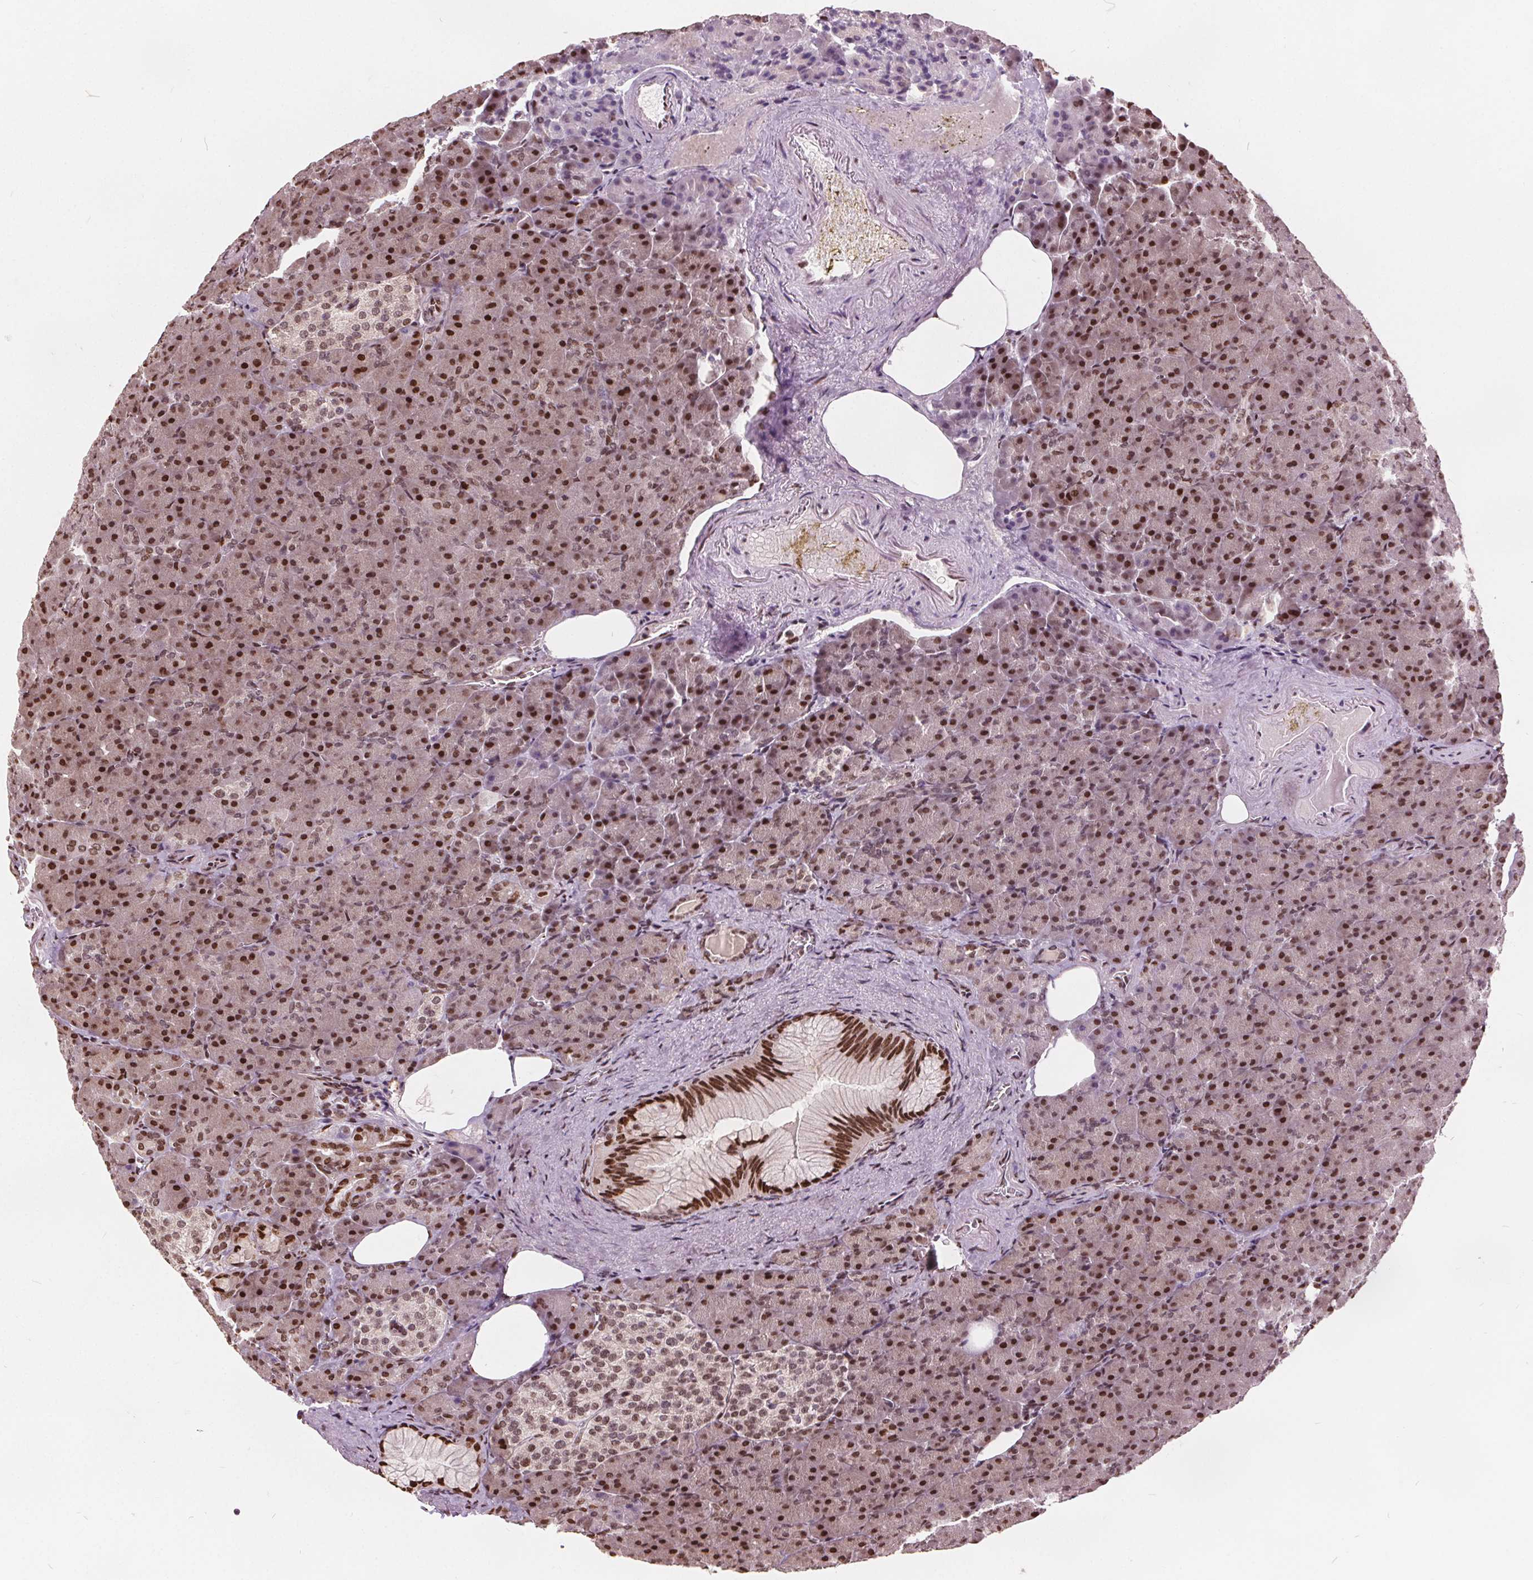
{"staining": {"intensity": "moderate", "quantity": "25%-75%", "location": "nuclear"}, "tissue": "pancreas", "cell_type": "Exocrine glandular cells", "image_type": "normal", "snomed": [{"axis": "morphology", "description": "Normal tissue, NOS"}, {"axis": "topography", "description": "Pancreas"}], "caption": "IHC of unremarkable human pancreas demonstrates medium levels of moderate nuclear expression in about 25%-75% of exocrine glandular cells.", "gene": "ISLR2", "patient": {"sex": "female", "age": 74}}